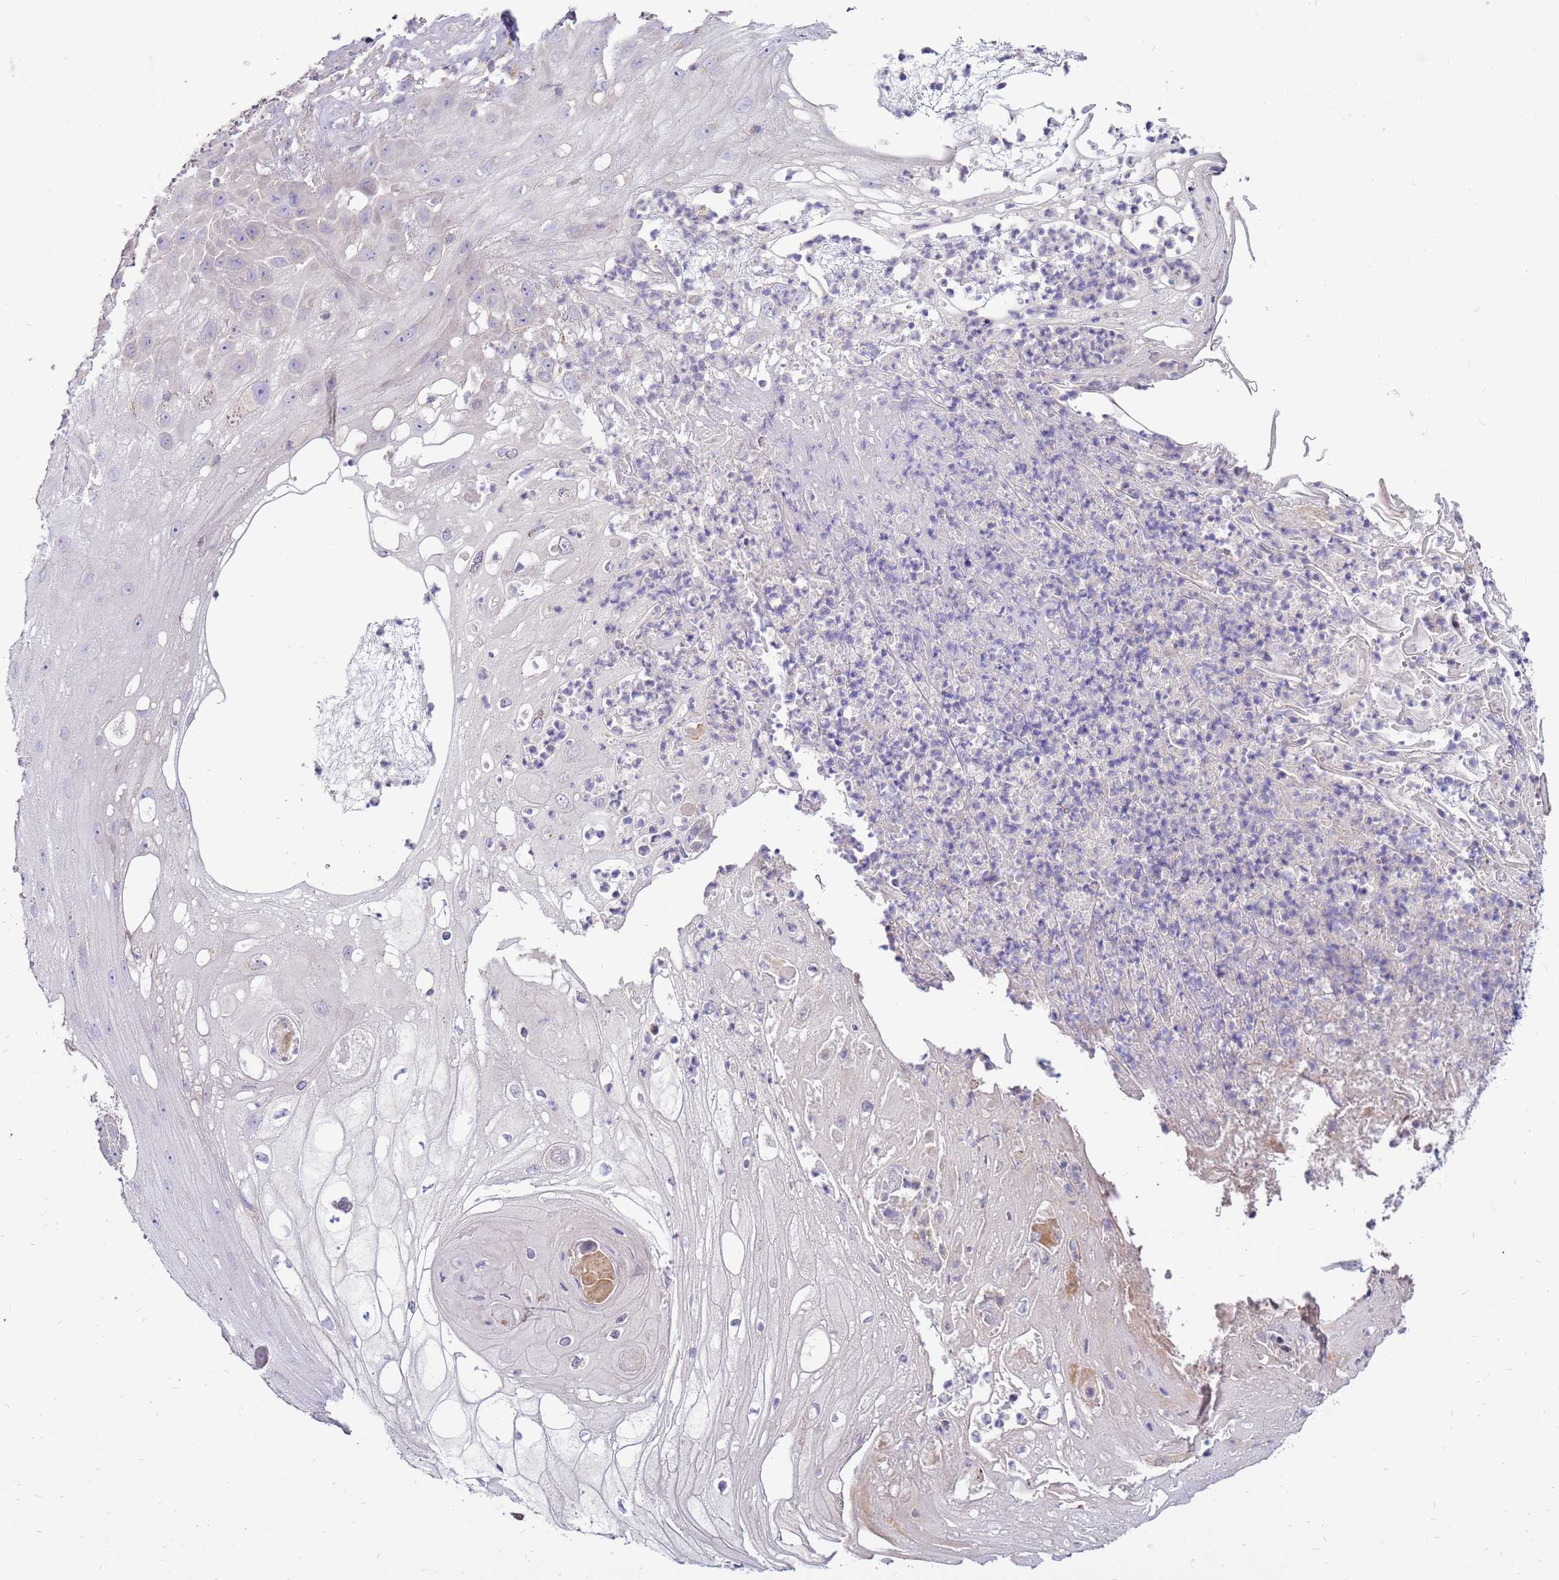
{"staining": {"intensity": "negative", "quantity": "none", "location": "none"}, "tissue": "skin cancer", "cell_type": "Tumor cells", "image_type": "cancer", "snomed": [{"axis": "morphology", "description": "Squamous cell carcinoma, NOS"}, {"axis": "topography", "description": "Skin"}], "caption": "IHC histopathology image of neoplastic tissue: human skin cancer (squamous cell carcinoma) stained with DAB displays no significant protein expression in tumor cells.", "gene": "TRAPPC4", "patient": {"sex": "male", "age": 70}}